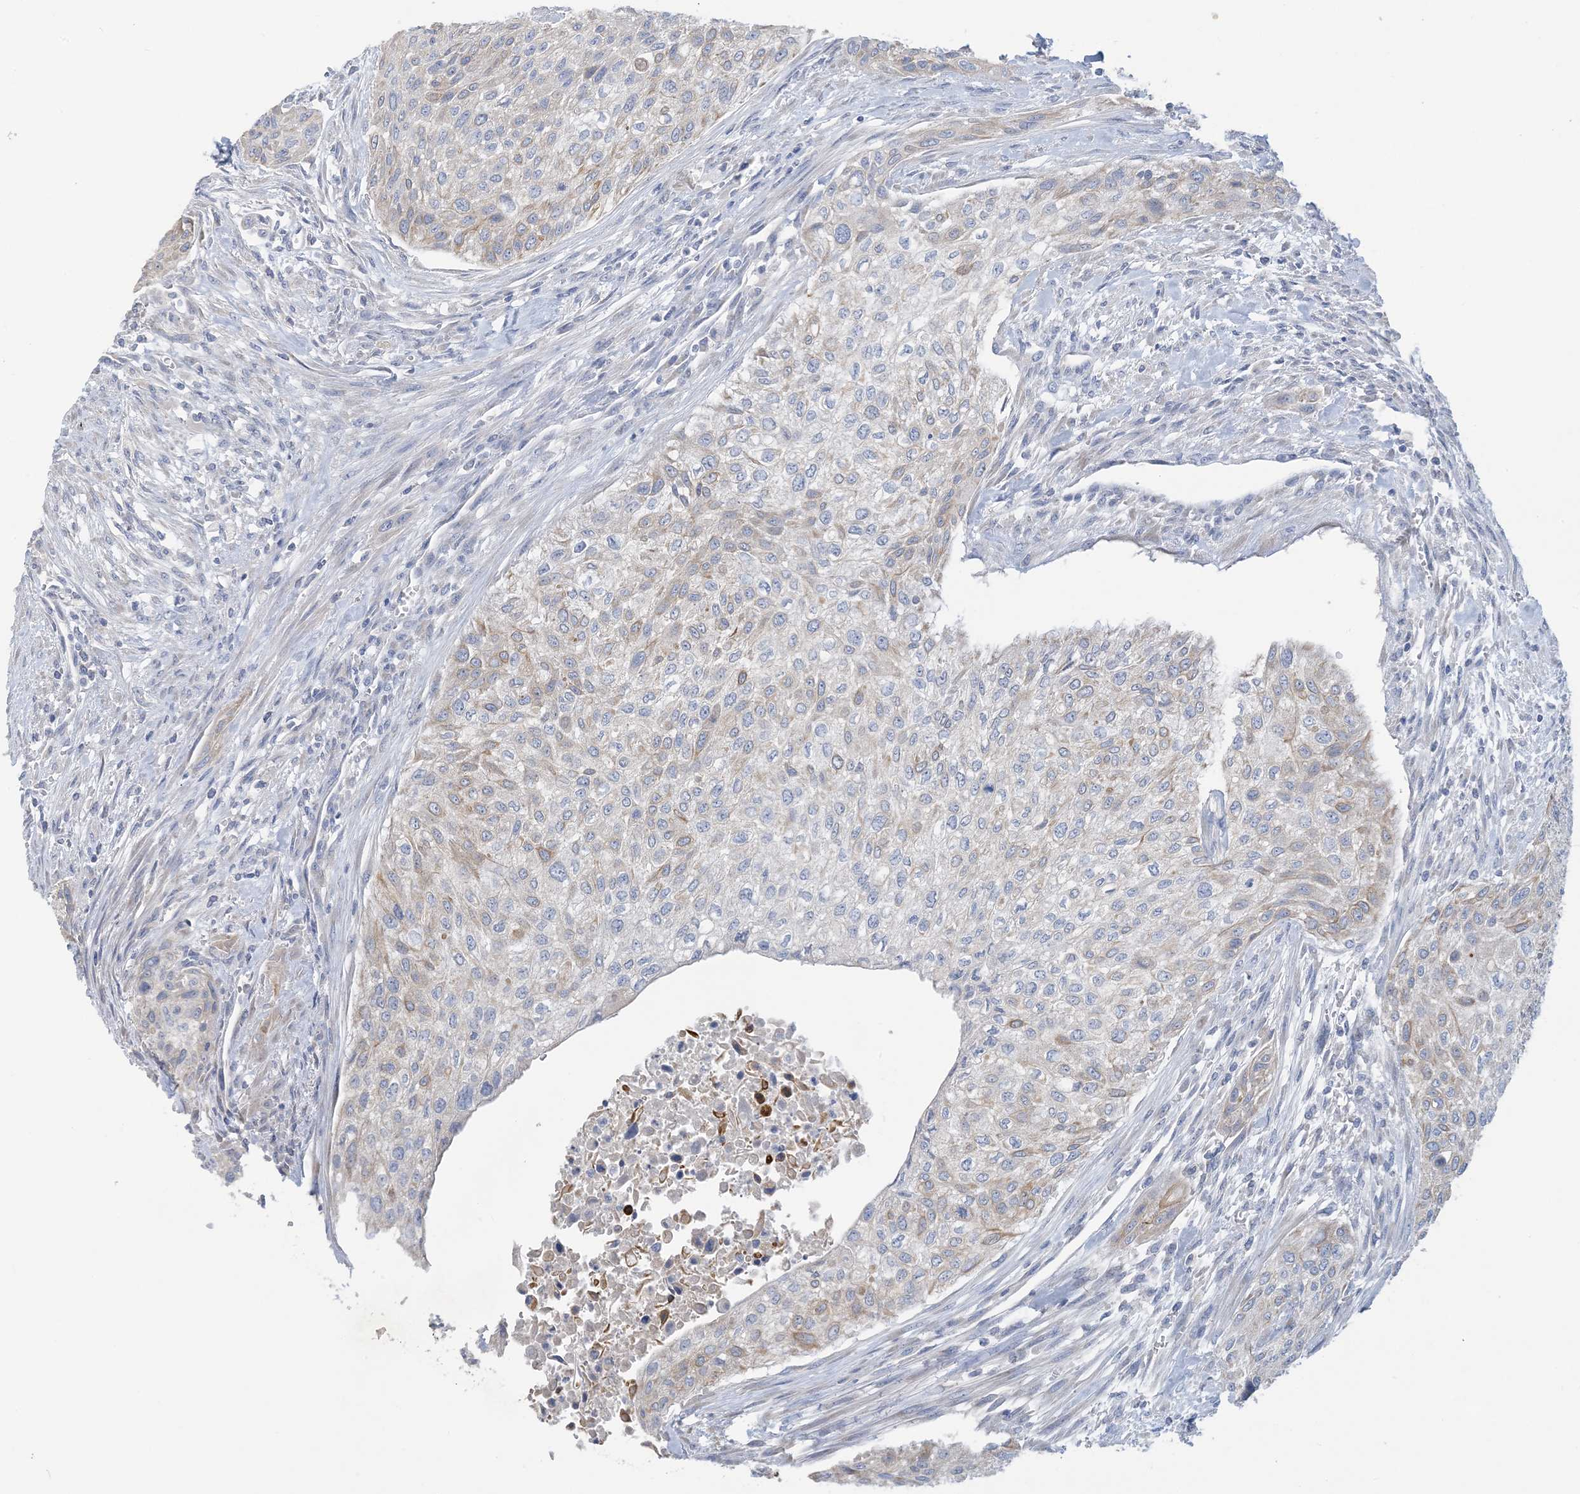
{"staining": {"intensity": "moderate", "quantity": "<25%", "location": "cytoplasmic/membranous"}, "tissue": "urothelial cancer", "cell_type": "Tumor cells", "image_type": "cancer", "snomed": [{"axis": "morphology", "description": "Urothelial carcinoma, High grade"}, {"axis": "topography", "description": "Urinary bladder"}], "caption": "Protein staining by immunohistochemistry shows moderate cytoplasmic/membranous expression in approximately <25% of tumor cells in urothelial cancer.", "gene": "ZCCHC18", "patient": {"sex": "male", "age": 35}}